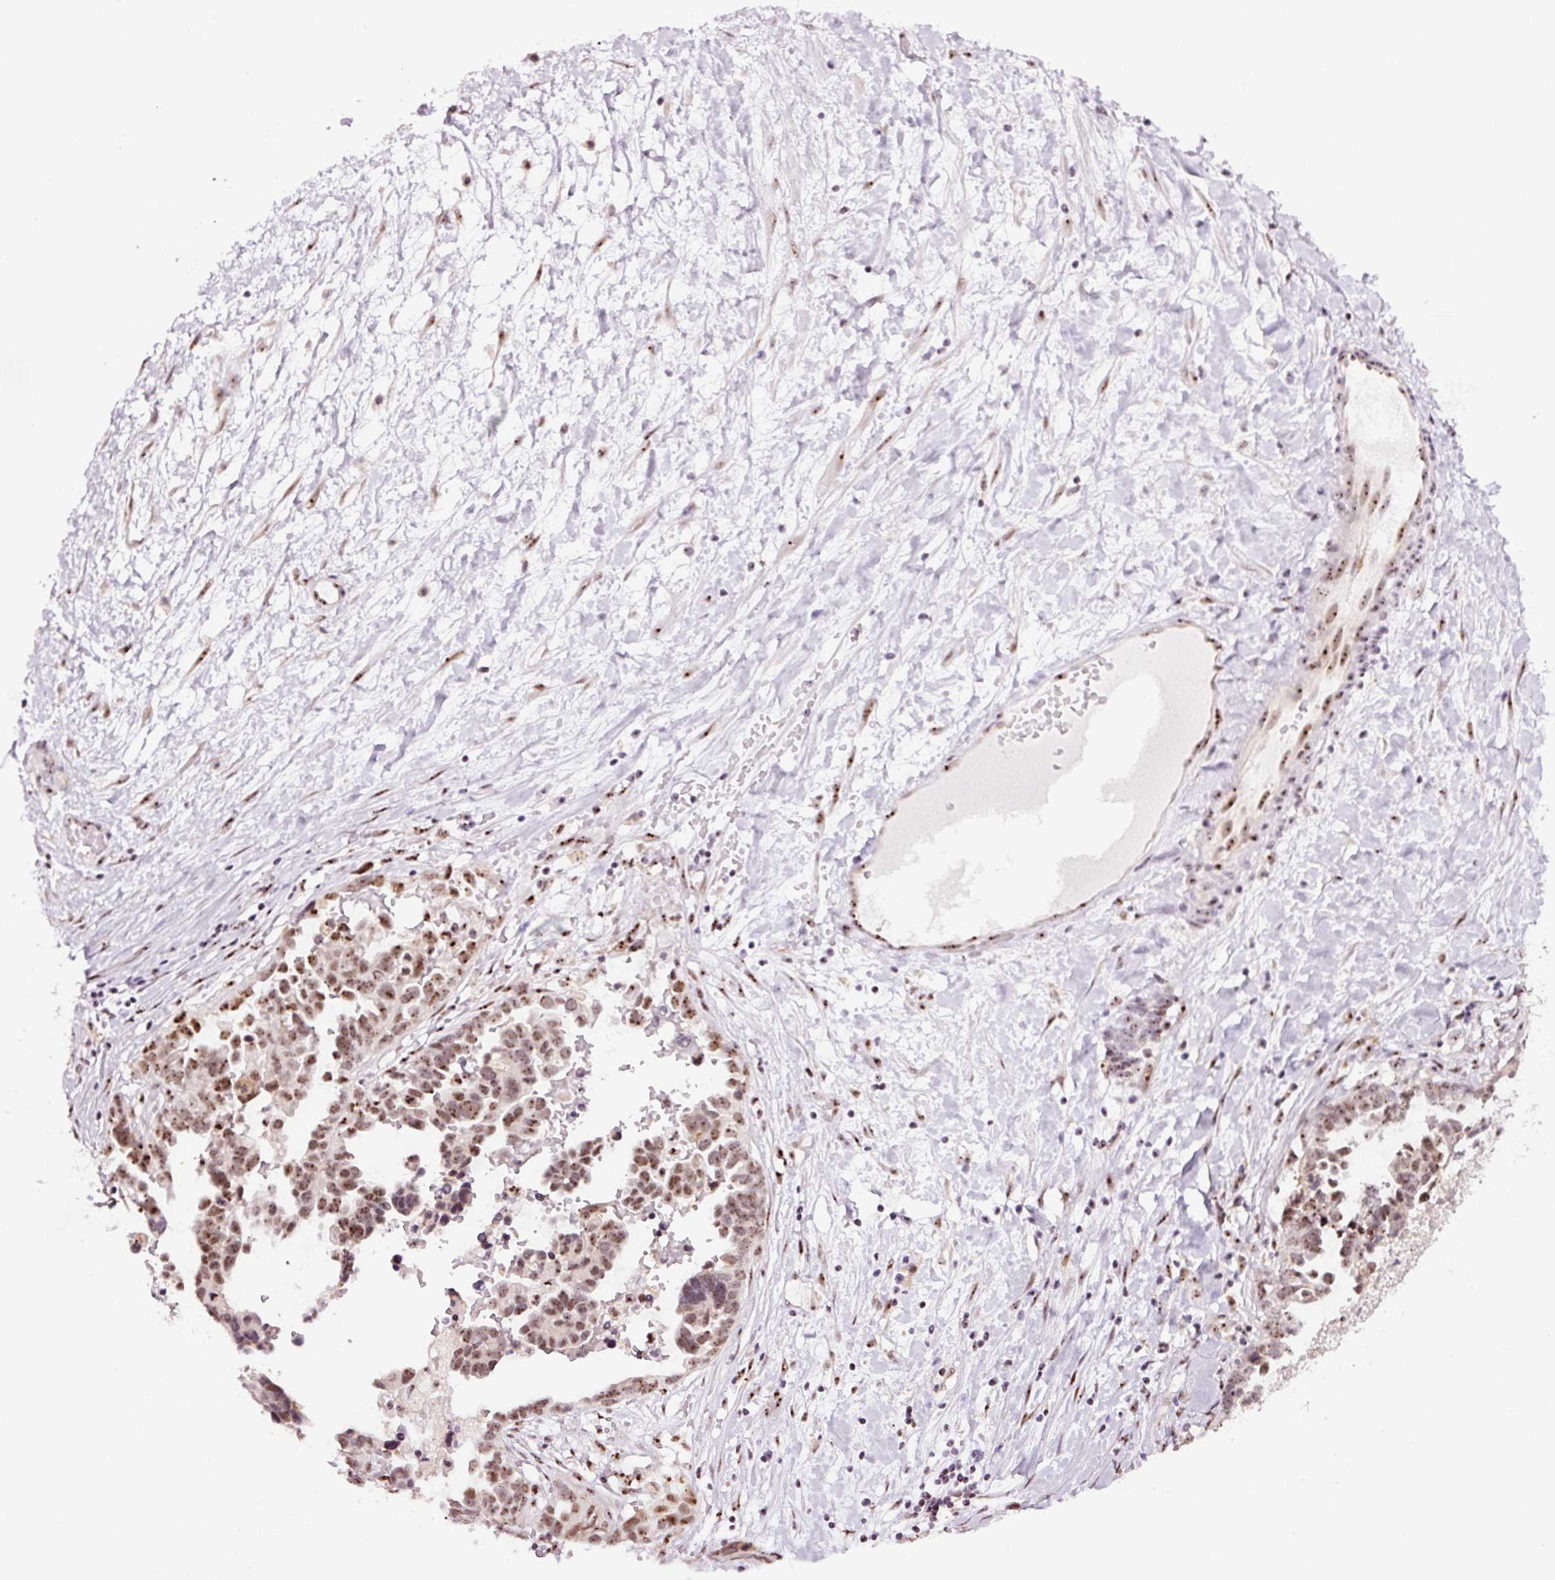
{"staining": {"intensity": "moderate", "quantity": ">75%", "location": "nuclear"}, "tissue": "ovarian cancer", "cell_type": "Tumor cells", "image_type": "cancer", "snomed": [{"axis": "morphology", "description": "Cystadenocarcinoma, serous, NOS"}, {"axis": "topography", "description": "Ovary"}], "caption": "Ovarian cancer (serous cystadenocarcinoma) stained with immunohistochemistry (IHC) reveals moderate nuclear staining in about >75% of tumor cells.", "gene": "GNL3", "patient": {"sex": "female", "age": 54}}